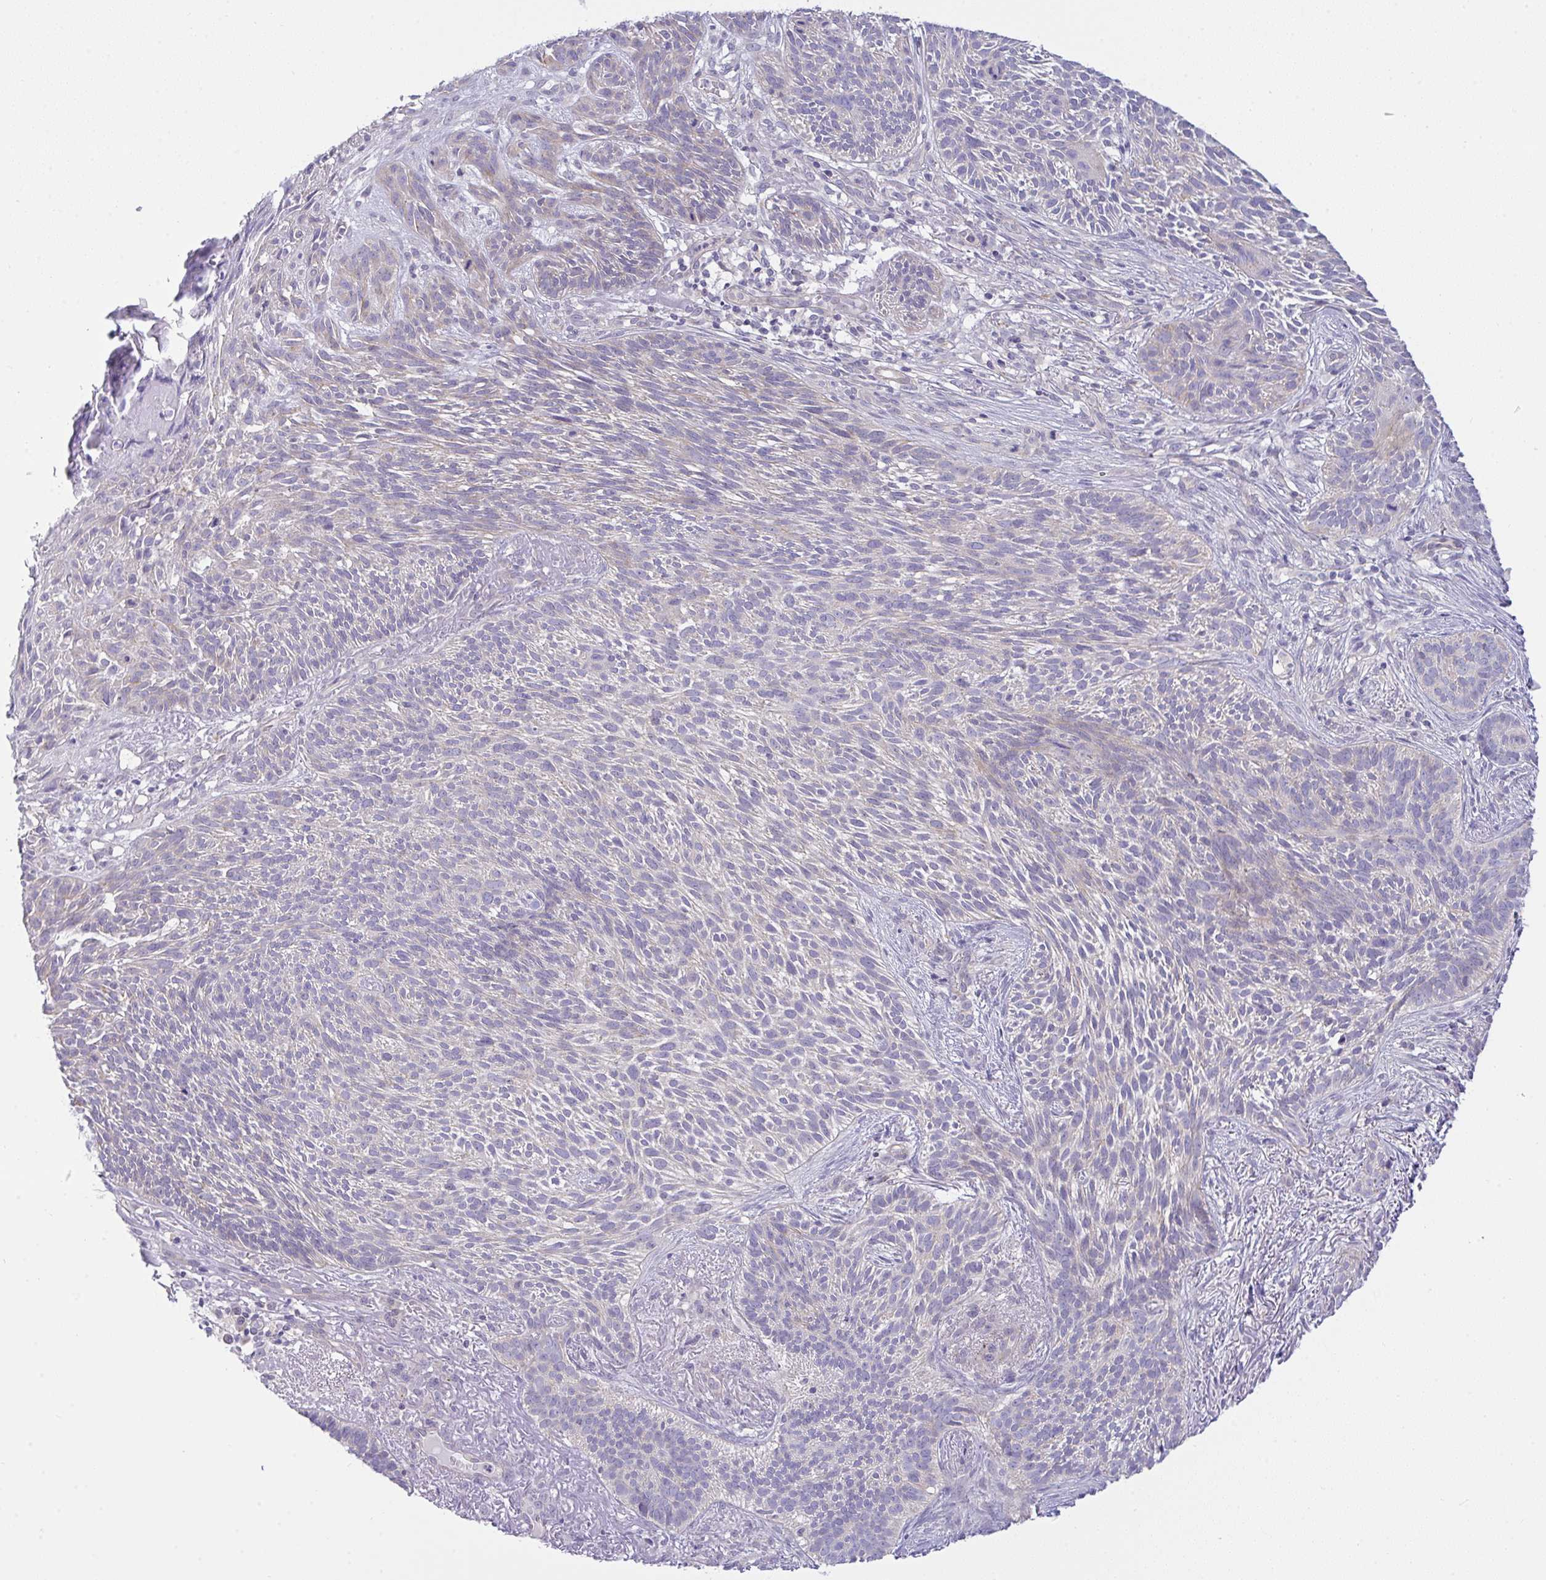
{"staining": {"intensity": "negative", "quantity": "none", "location": "none"}, "tissue": "skin cancer", "cell_type": "Tumor cells", "image_type": "cancer", "snomed": [{"axis": "morphology", "description": "Basal cell carcinoma"}, {"axis": "topography", "description": "Skin"}], "caption": "IHC micrograph of neoplastic tissue: skin cancer stained with DAB shows no significant protein expression in tumor cells.", "gene": "HOXD12", "patient": {"sex": "female", "age": 78}}